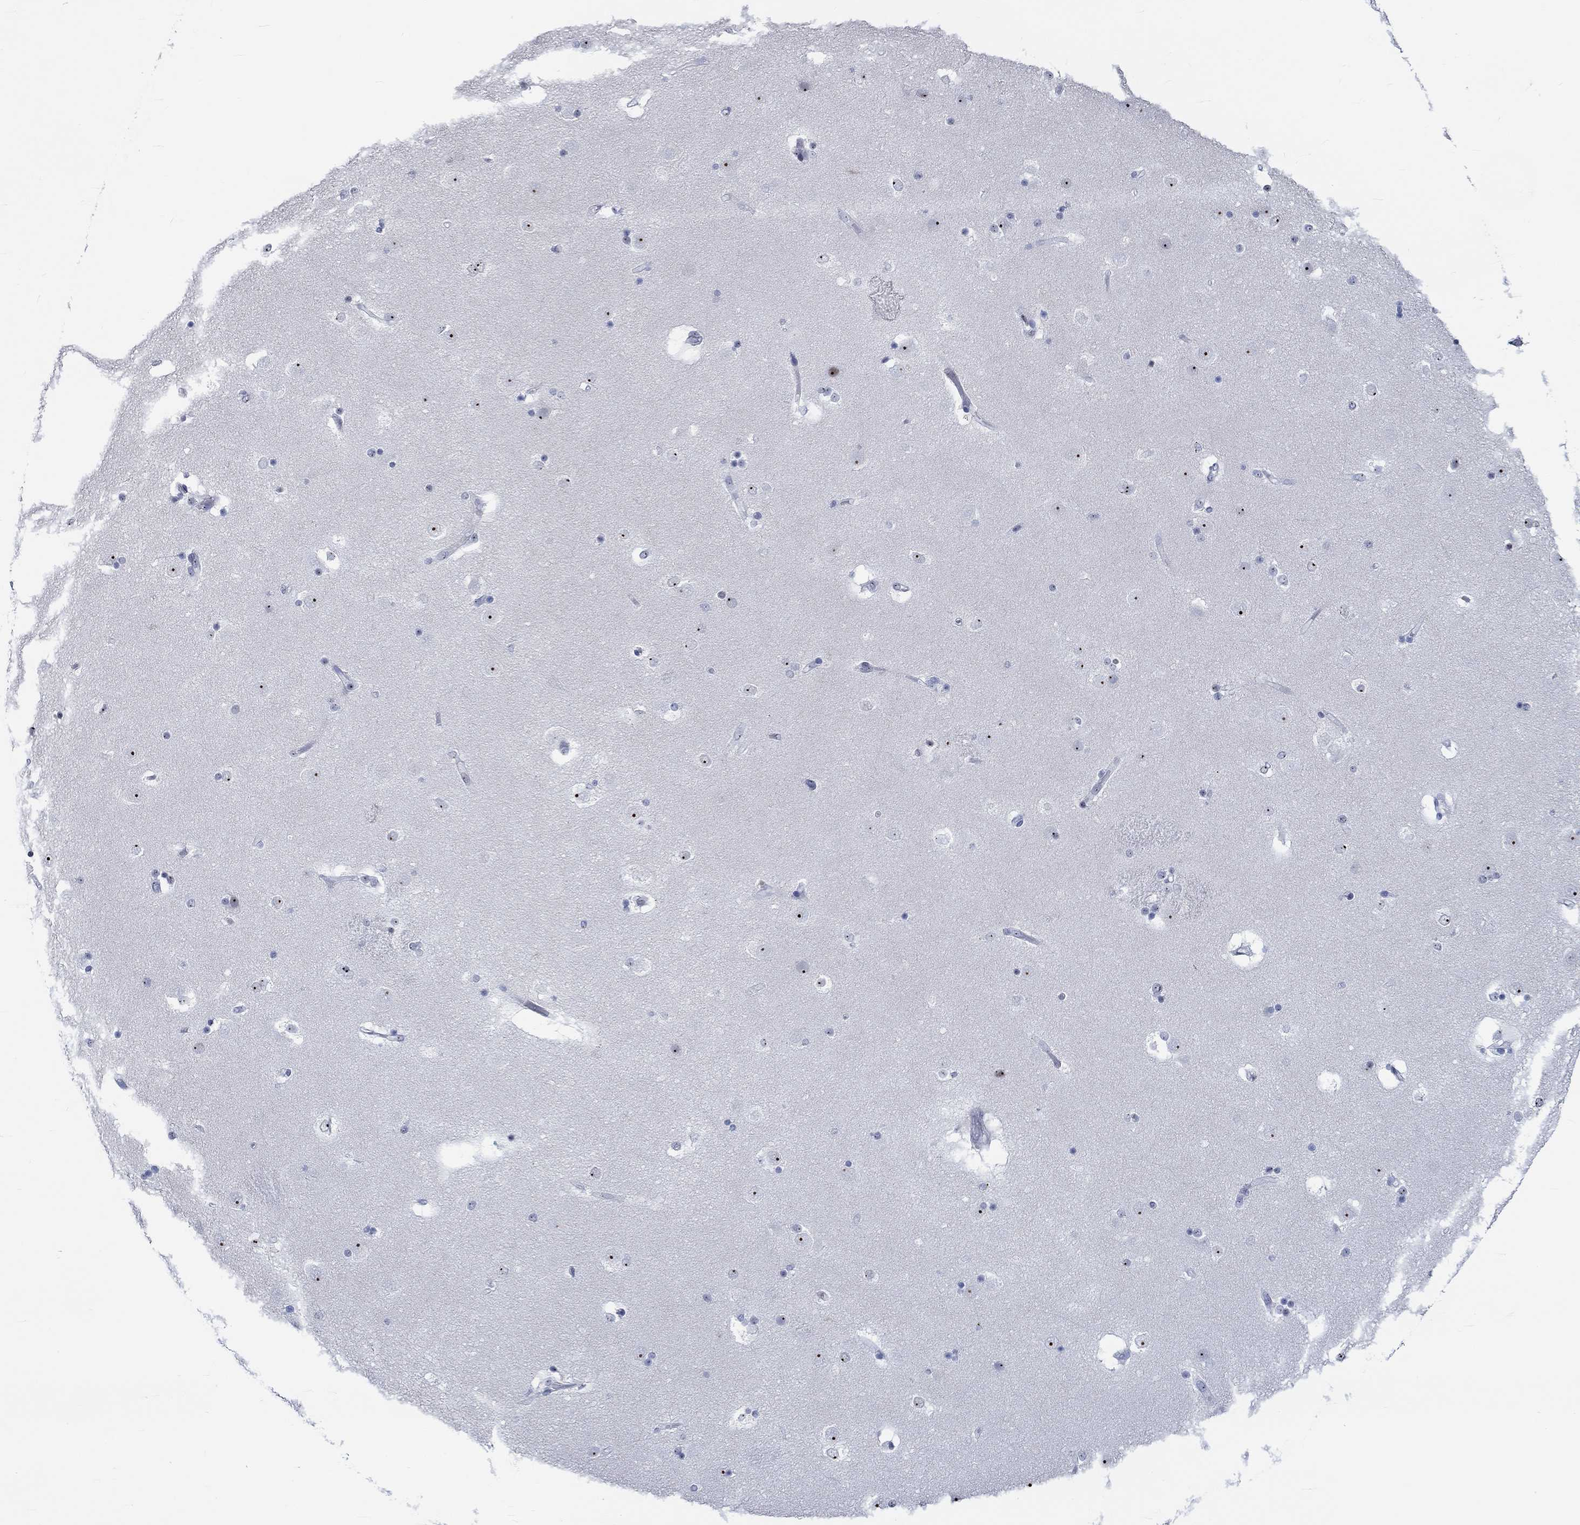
{"staining": {"intensity": "negative", "quantity": "none", "location": "none"}, "tissue": "caudate", "cell_type": "Glial cells", "image_type": "normal", "snomed": [{"axis": "morphology", "description": "Normal tissue, NOS"}, {"axis": "topography", "description": "Lateral ventricle wall"}], "caption": "The image shows no staining of glial cells in normal caudate.", "gene": "ZNF446", "patient": {"sex": "male", "age": 51}}